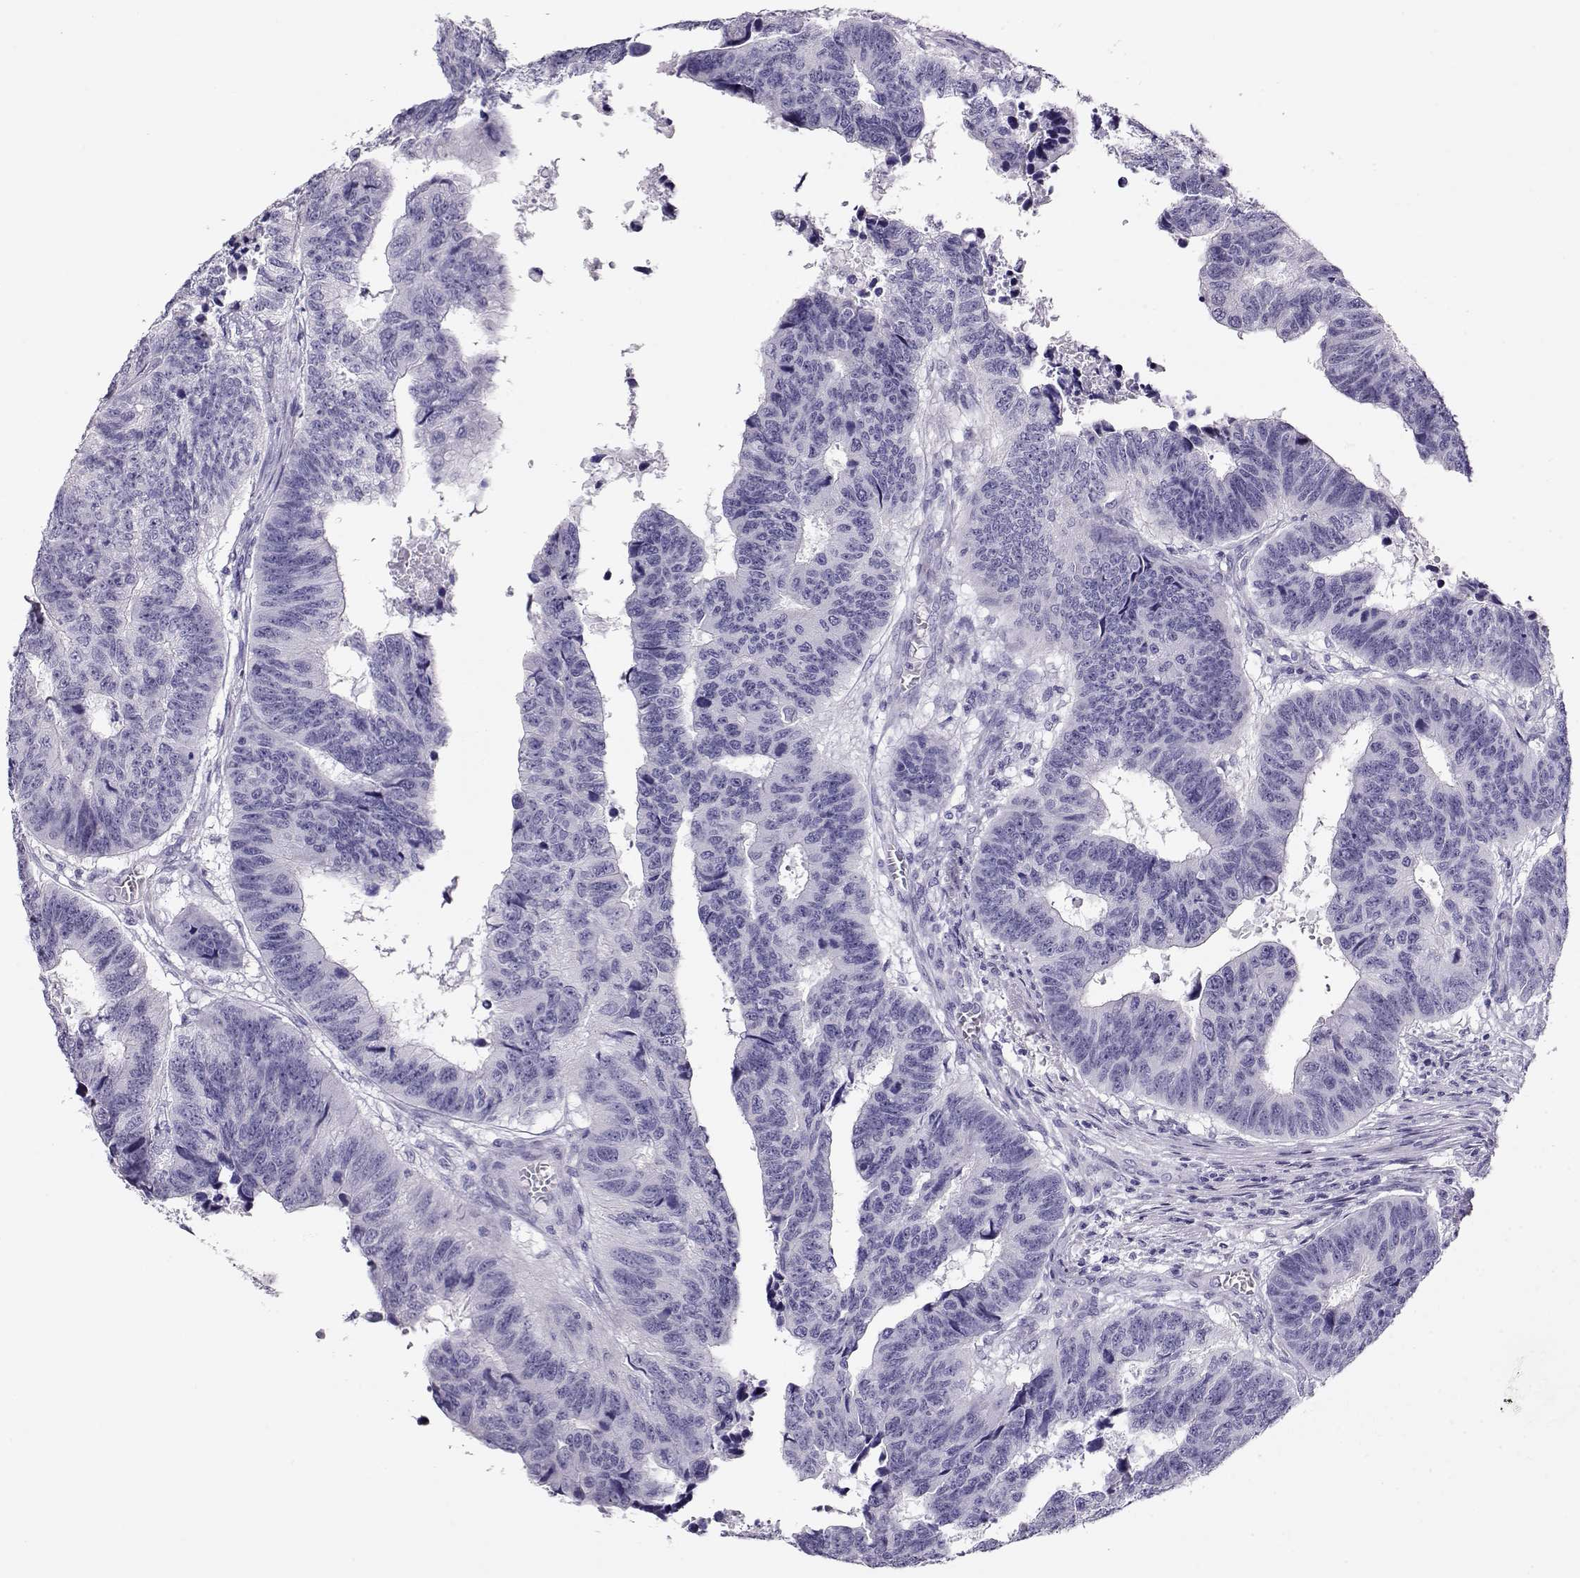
{"staining": {"intensity": "negative", "quantity": "none", "location": "none"}, "tissue": "colorectal cancer", "cell_type": "Tumor cells", "image_type": "cancer", "snomed": [{"axis": "morphology", "description": "Adenocarcinoma, NOS"}, {"axis": "topography", "description": "Rectum"}], "caption": "DAB (3,3'-diaminobenzidine) immunohistochemical staining of human colorectal cancer exhibits no significant positivity in tumor cells. (Stains: DAB immunohistochemistry (IHC) with hematoxylin counter stain, Microscopy: brightfield microscopy at high magnification).", "gene": "ACTN2", "patient": {"sex": "female", "age": 85}}